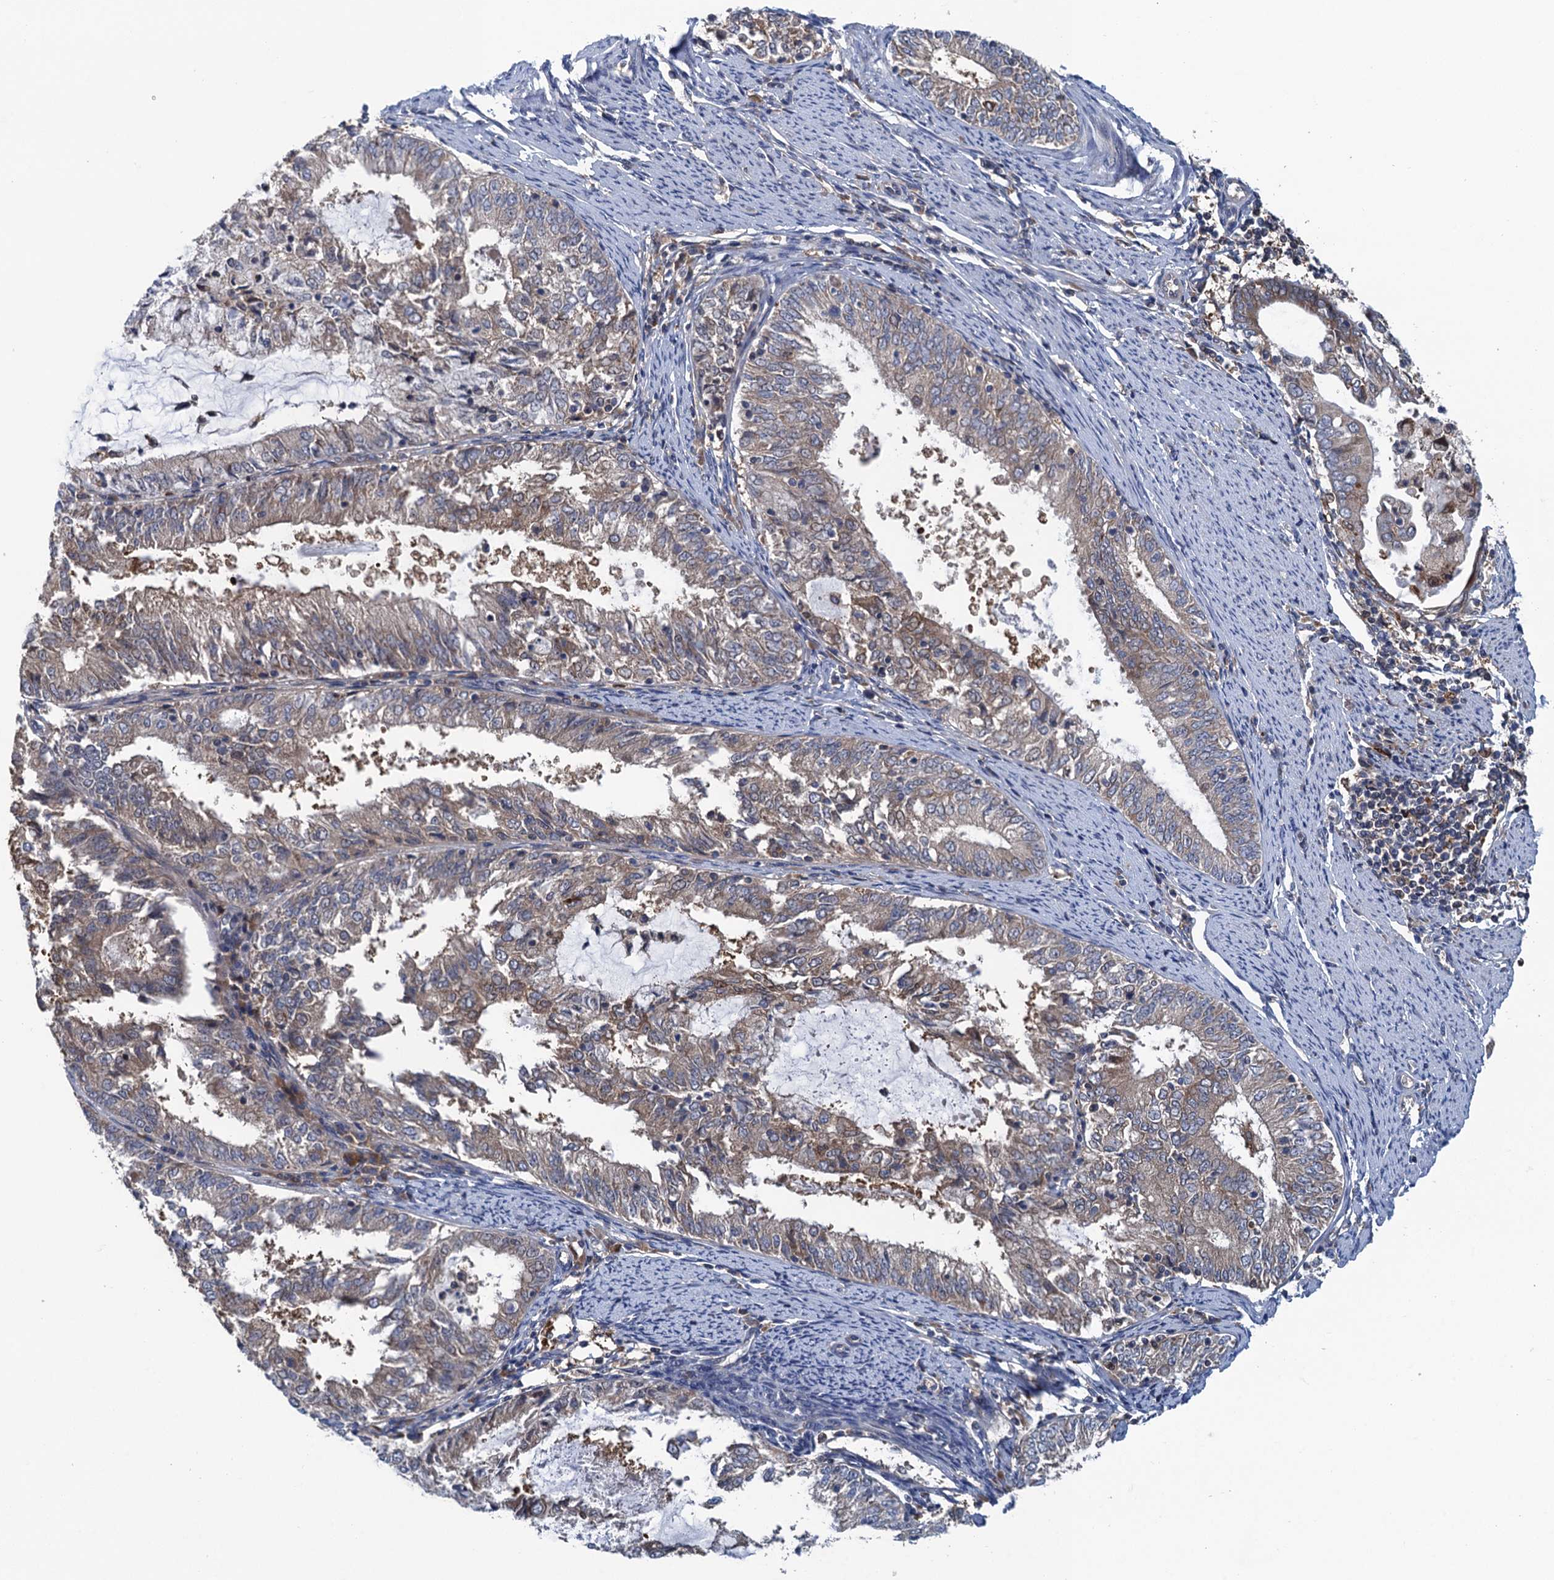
{"staining": {"intensity": "weak", "quantity": ">75%", "location": "cytoplasmic/membranous"}, "tissue": "endometrial cancer", "cell_type": "Tumor cells", "image_type": "cancer", "snomed": [{"axis": "morphology", "description": "Adenocarcinoma, NOS"}, {"axis": "topography", "description": "Endometrium"}], "caption": "Human endometrial adenocarcinoma stained for a protein (brown) displays weak cytoplasmic/membranous positive positivity in approximately >75% of tumor cells.", "gene": "CNTN5", "patient": {"sex": "female", "age": 57}}